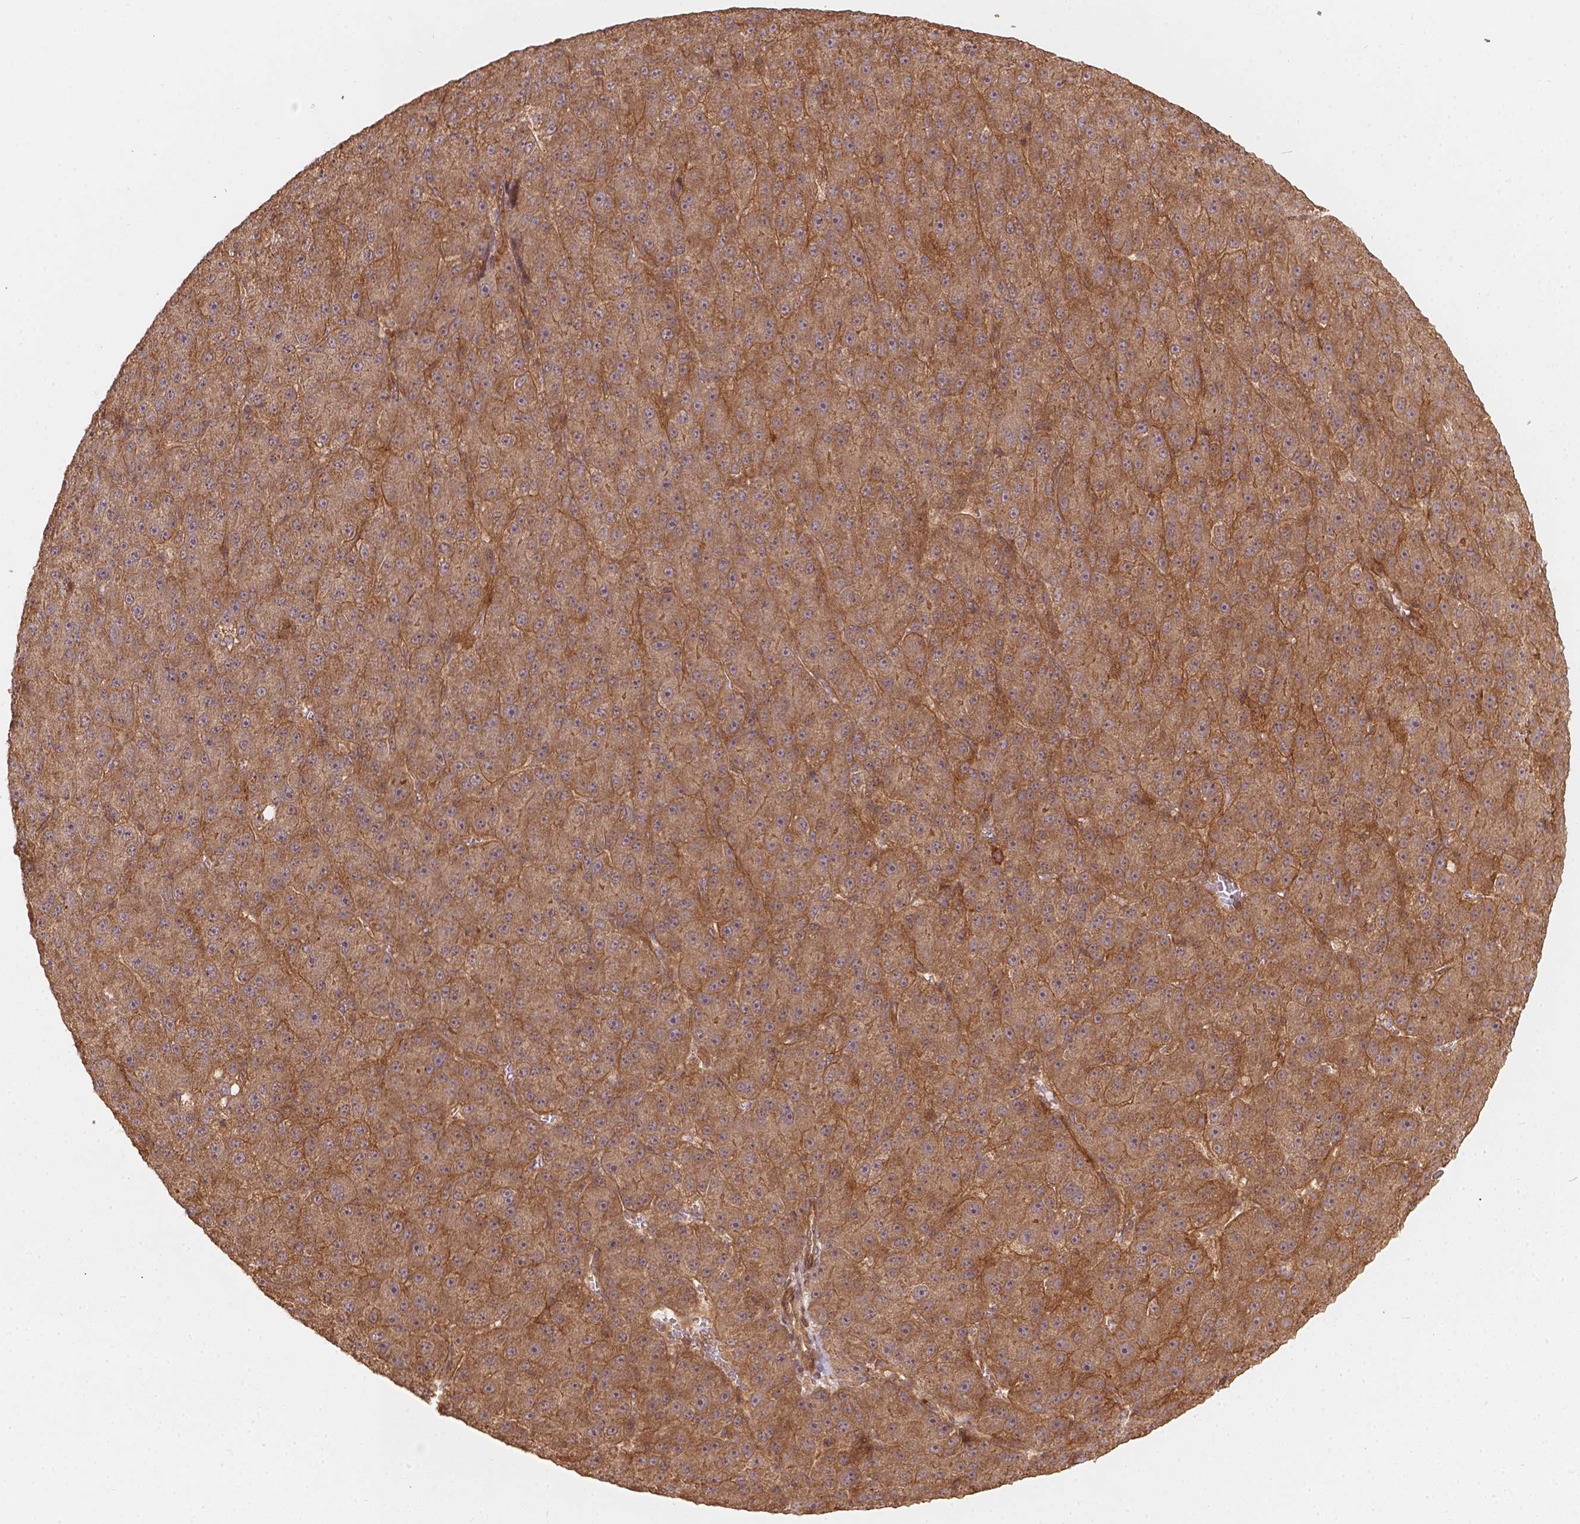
{"staining": {"intensity": "moderate", "quantity": ">75%", "location": "cytoplasmic/membranous"}, "tissue": "liver cancer", "cell_type": "Tumor cells", "image_type": "cancer", "snomed": [{"axis": "morphology", "description": "Carcinoma, Hepatocellular, NOS"}, {"axis": "topography", "description": "Liver"}], "caption": "The immunohistochemical stain labels moderate cytoplasmic/membranous positivity in tumor cells of liver cancer (hepatocellular carcinoma) tissue.", "gene": "XPR1", "patient": {"sex": "male", "age": 67}}